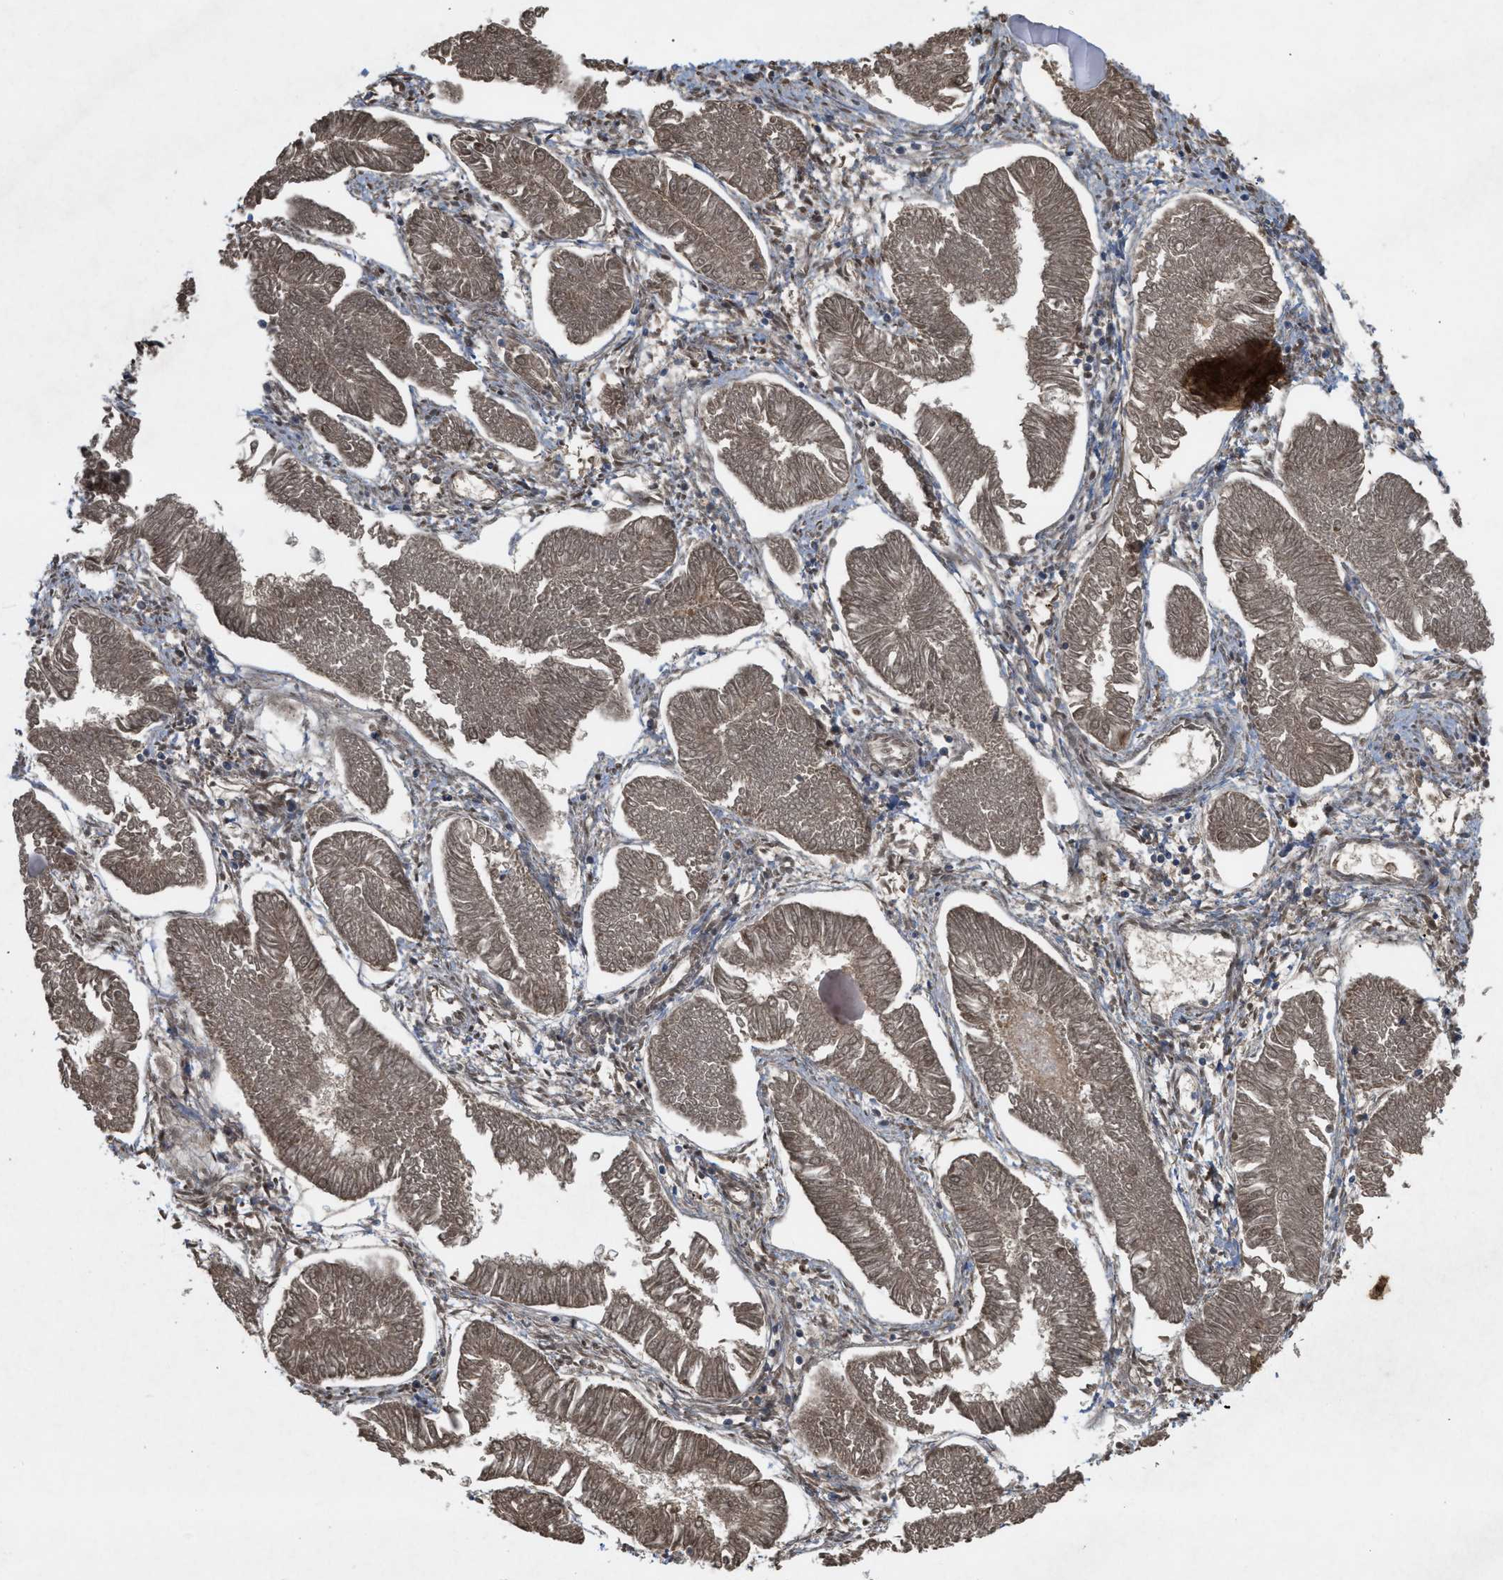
{"staining": {"intensity": "moderate", "quantity": ">75%", "location": "cytoplasmic/membranous"}, "tissue": "endometrial cancer", "cell_type": "Tumor cells", "image_type": "cancer", "snomed": [{"axis": "morphology", "description": "Adenocarcinoma, NOS"}, {"axis": "topography", "description": "Endometrium"}], "caption": "IHC photomicrograph of neoplastic tissue: endometrial cancer stained using IHC shows medium levels of moderate protein expression localized specifically in the cytoplasmic/membranous of tumor cells, appearing as a cytoplasmic/membranous brown color.", "gene": "RAB2A", "patient": {"sex": "female", "age": 53}}